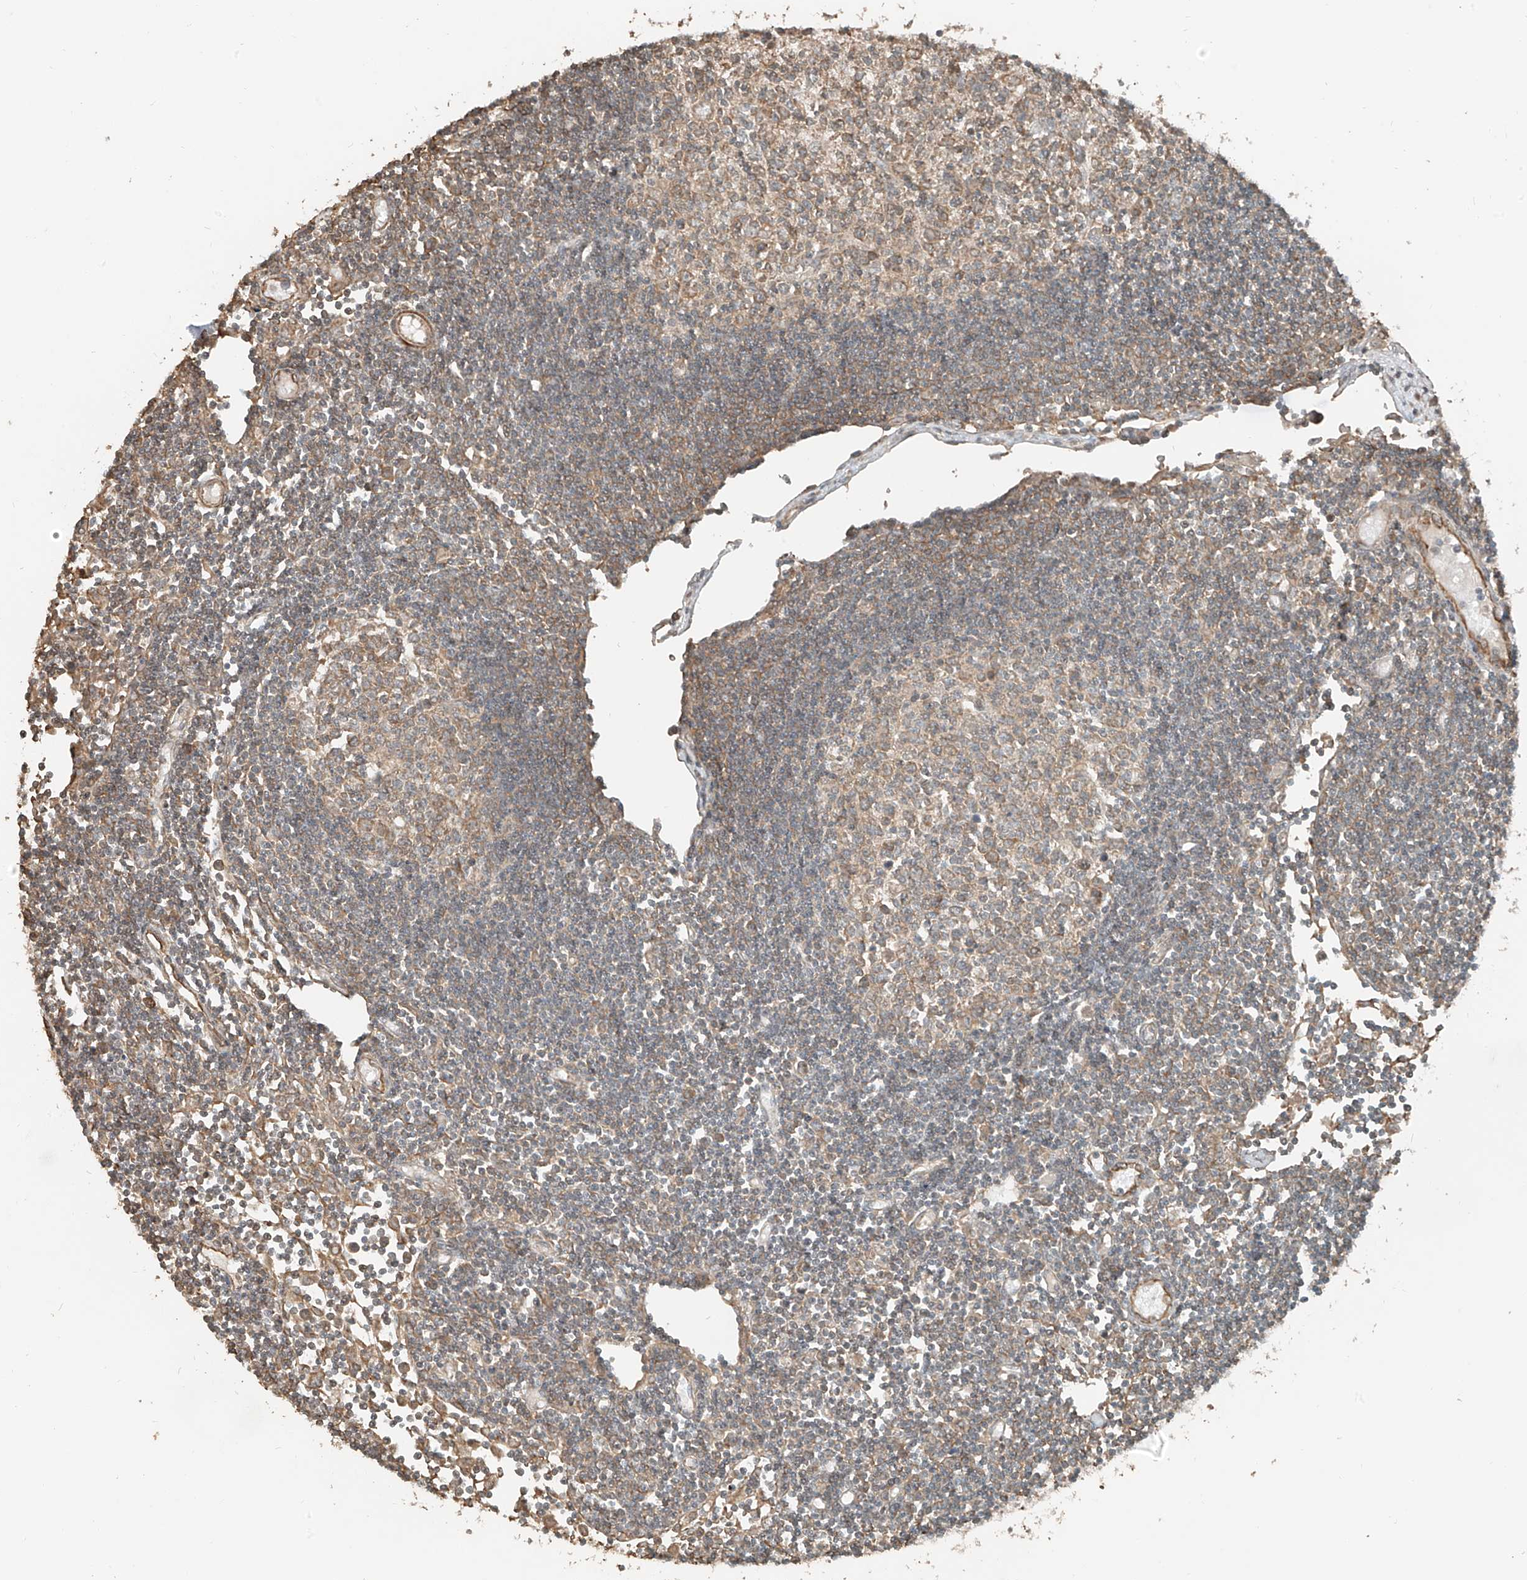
{"staining": {"intensity": "weak", "quantity": ">75%", "location": "cytoplasmic/membranous"}, "tissue": "lymph node", "cell_type": "Germinal center cells", "image_type": "normal", "snomed": [{"axis": "morphology", "description": "Normal tissue, NOS"}, {"axis": "topography", "description": "Lymph node"}], "caption": "Protein expression analysis of benign lymph node exhibits weak cytoplasmic/membranous staining in approximately >75% of germinal center cells.", "gene": "ANKZF1", "patient": {"sex": "female", "age": 11}}